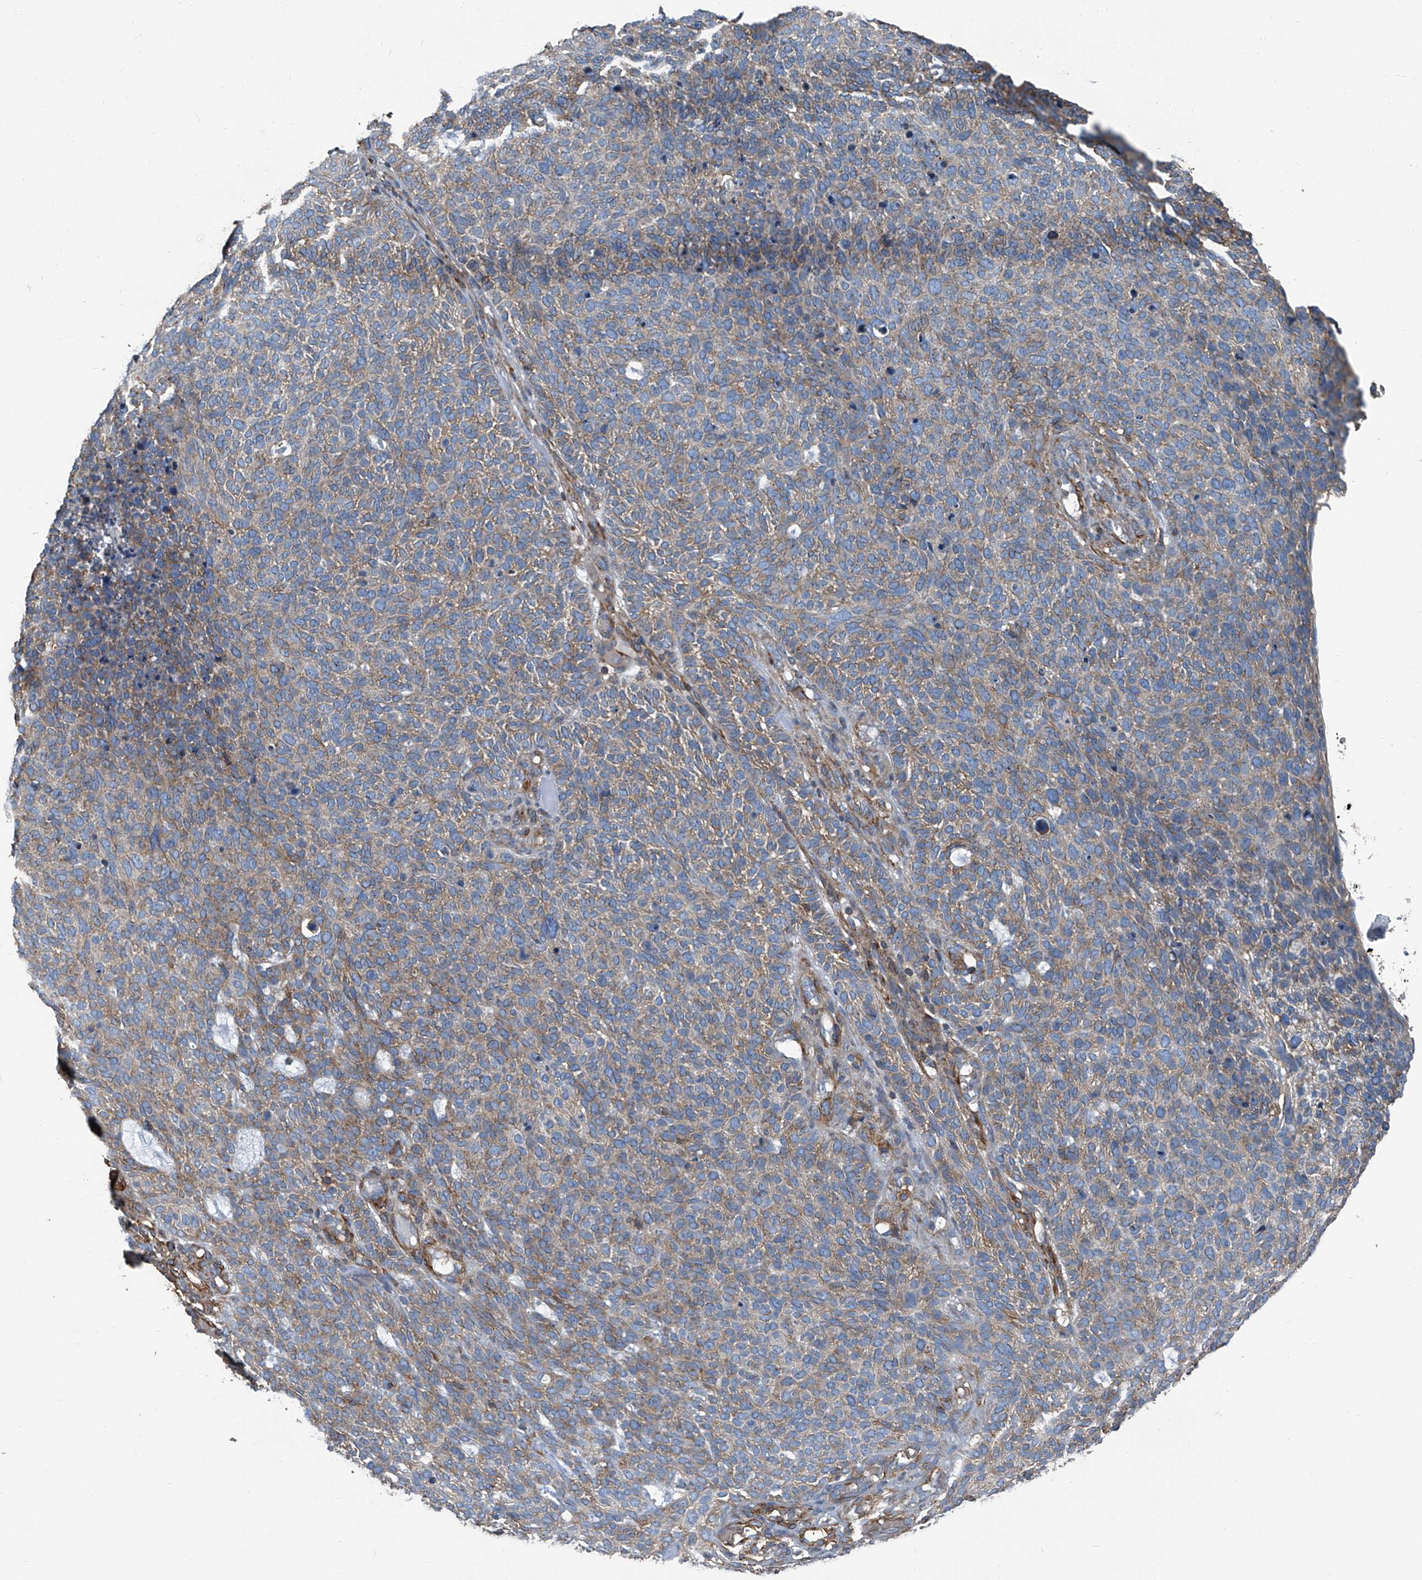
{"staining": {"intensity": "moderate", "quantity": "25%-75%", "location": "cytoplasmic/membranous"}, "tissue": "skin cancer", "cell_type": "Tumor cells", "image_type": "cancer", "snomed": [{"axis": "morphology", "description": "Squamous cell carcinoma, NOS"}, {"axis": "topography", "description": "Skin"}], "caption": "Immunohistochemical staining of skin cancer demonstrates medium levels of moderate cytoplasmic/membranous protein staining in approximately 25%-75% of tumor cells. (DAB IHC, brown staining for protein, blue staining for nuclei).", "gene": "SEPTIN7", "patient": {"sex": "female", "age": 90}}